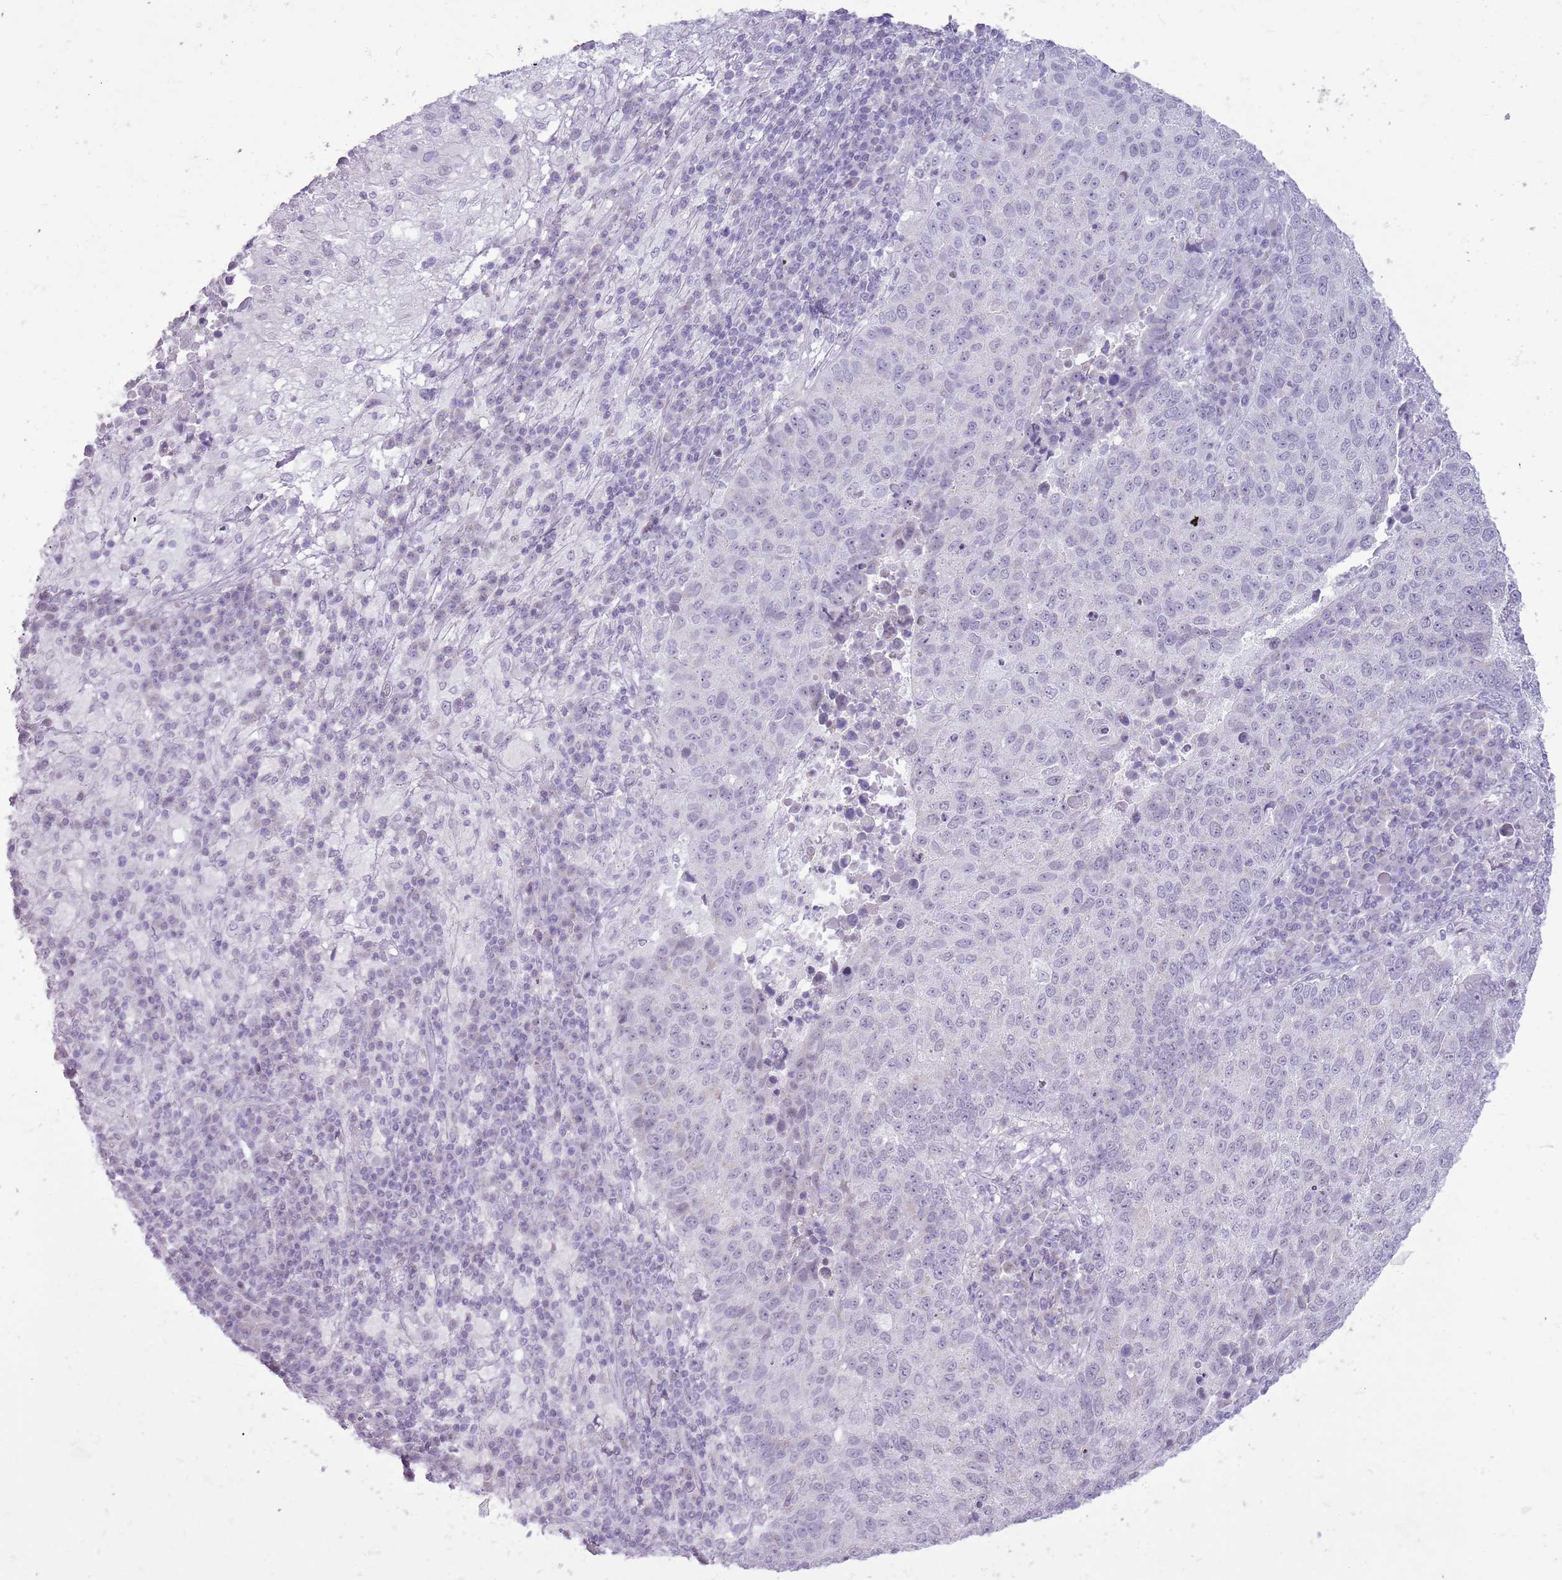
{"staining": {"intensity": "negative", "quantity": "none", "location": "none"}, "tissue": "lung cancer", "cell_type": "Tumor cells", "image_type": "cancer", "snomed": [{"axis": "morphology", "description": "Squamous cell carcinoma, NOS"}, {"axis": "topography", "description": "Lung"}], "caption": "Immunohistochemistry (IHC) histopathology image of squamous cell carcinoma (lung) stained for a protein (brown), which displays no positivity in tumor cells.", "gene": "RPL3L", "patient": {"sex": "male", "age": 73}}